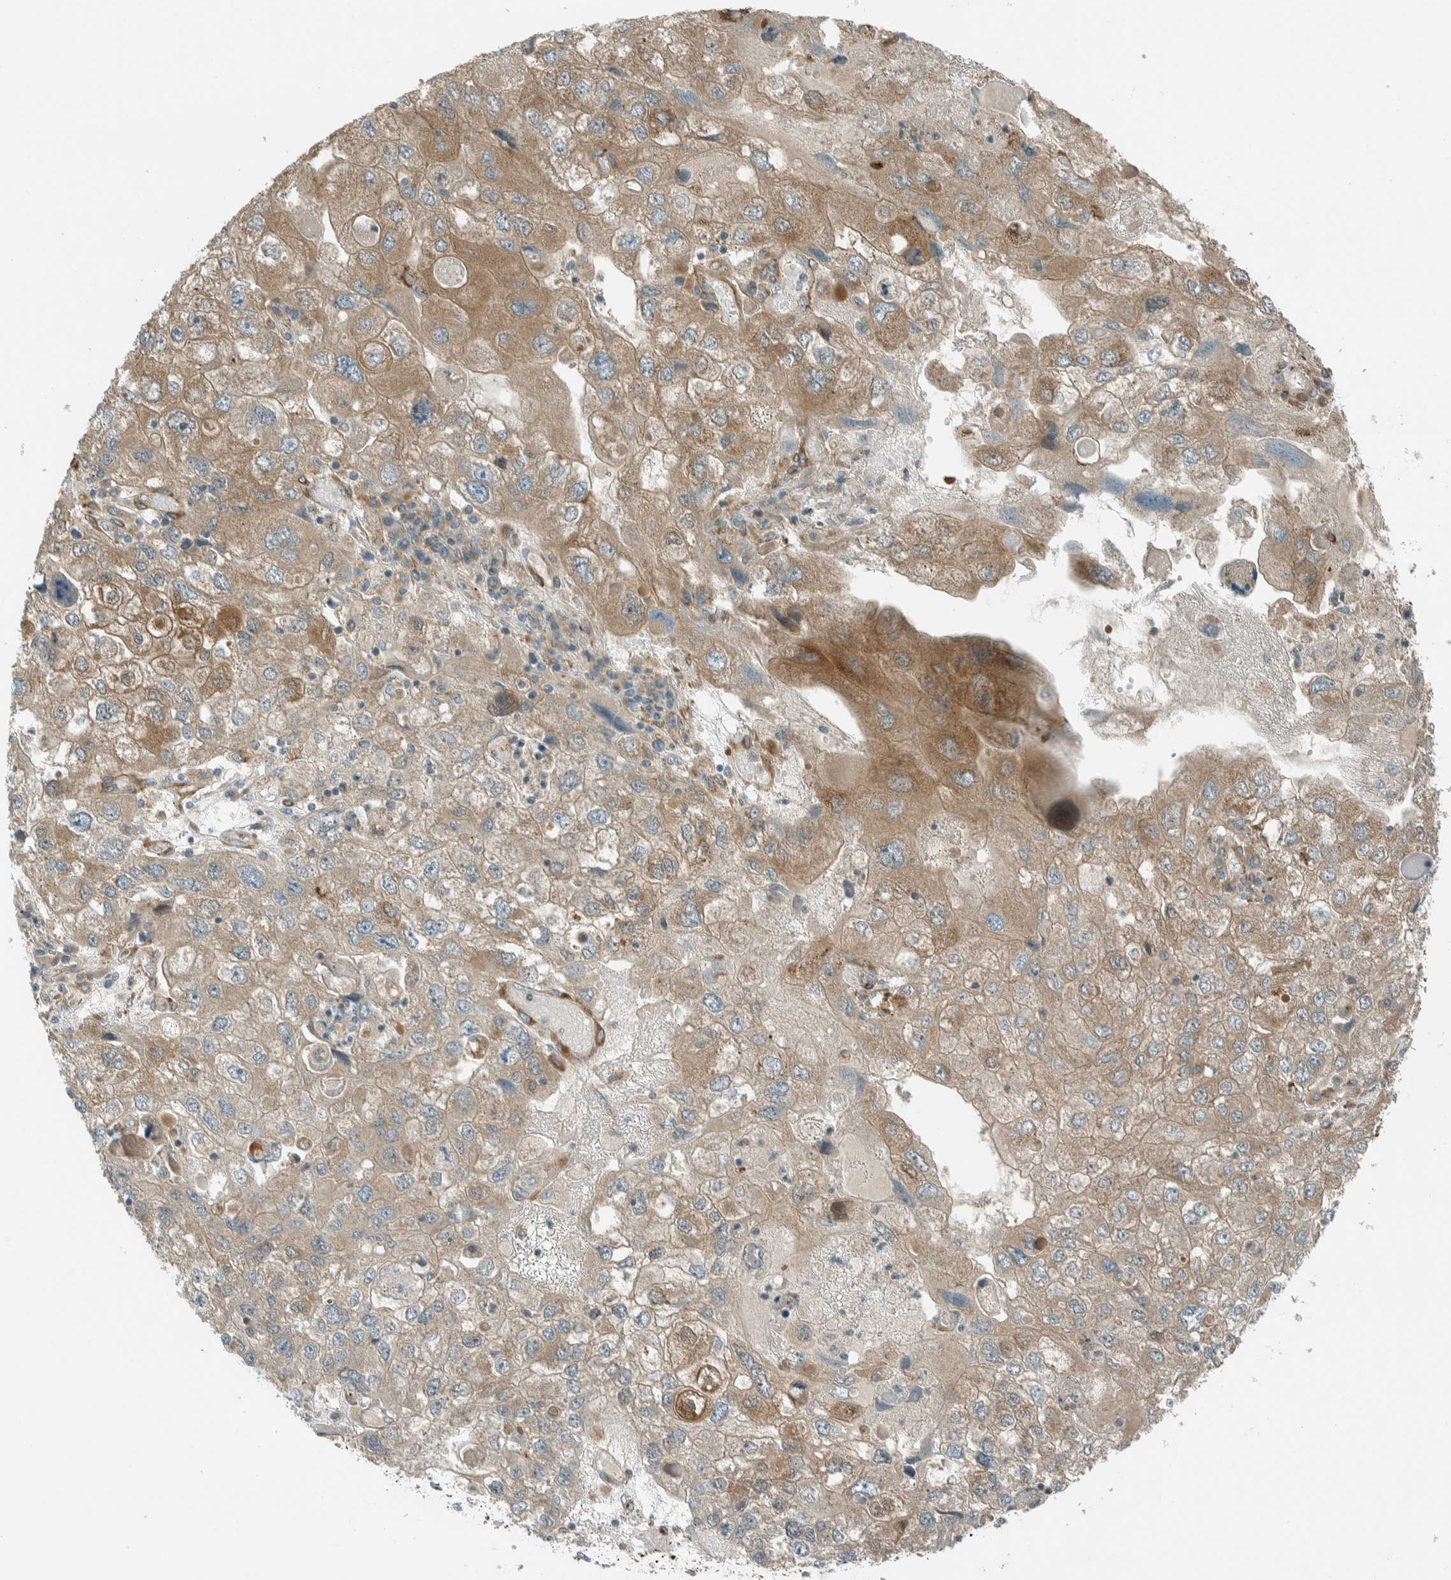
{"staining": {"intensity": "moderate", "quantity": "25%-75%", "location": "cytoplasmic/membranous"}, "tissue": "endometrial cancer", "cell_type": "Tumor cells", "image_type": "cancer", "snomed": [{"axis": "morphology", "description": "Adenocarcinoma, NOS"}, {"axis": "topography", "description": "Endometrium"}], "caption": "Endometrial cancer stained for a protein (brown) shows moderate cytoplasmic/membranous positive staining in about 25%-75% of tumor cells.", "gene": "EXOC7", "patient": {"sex": "female", "age": 49}}